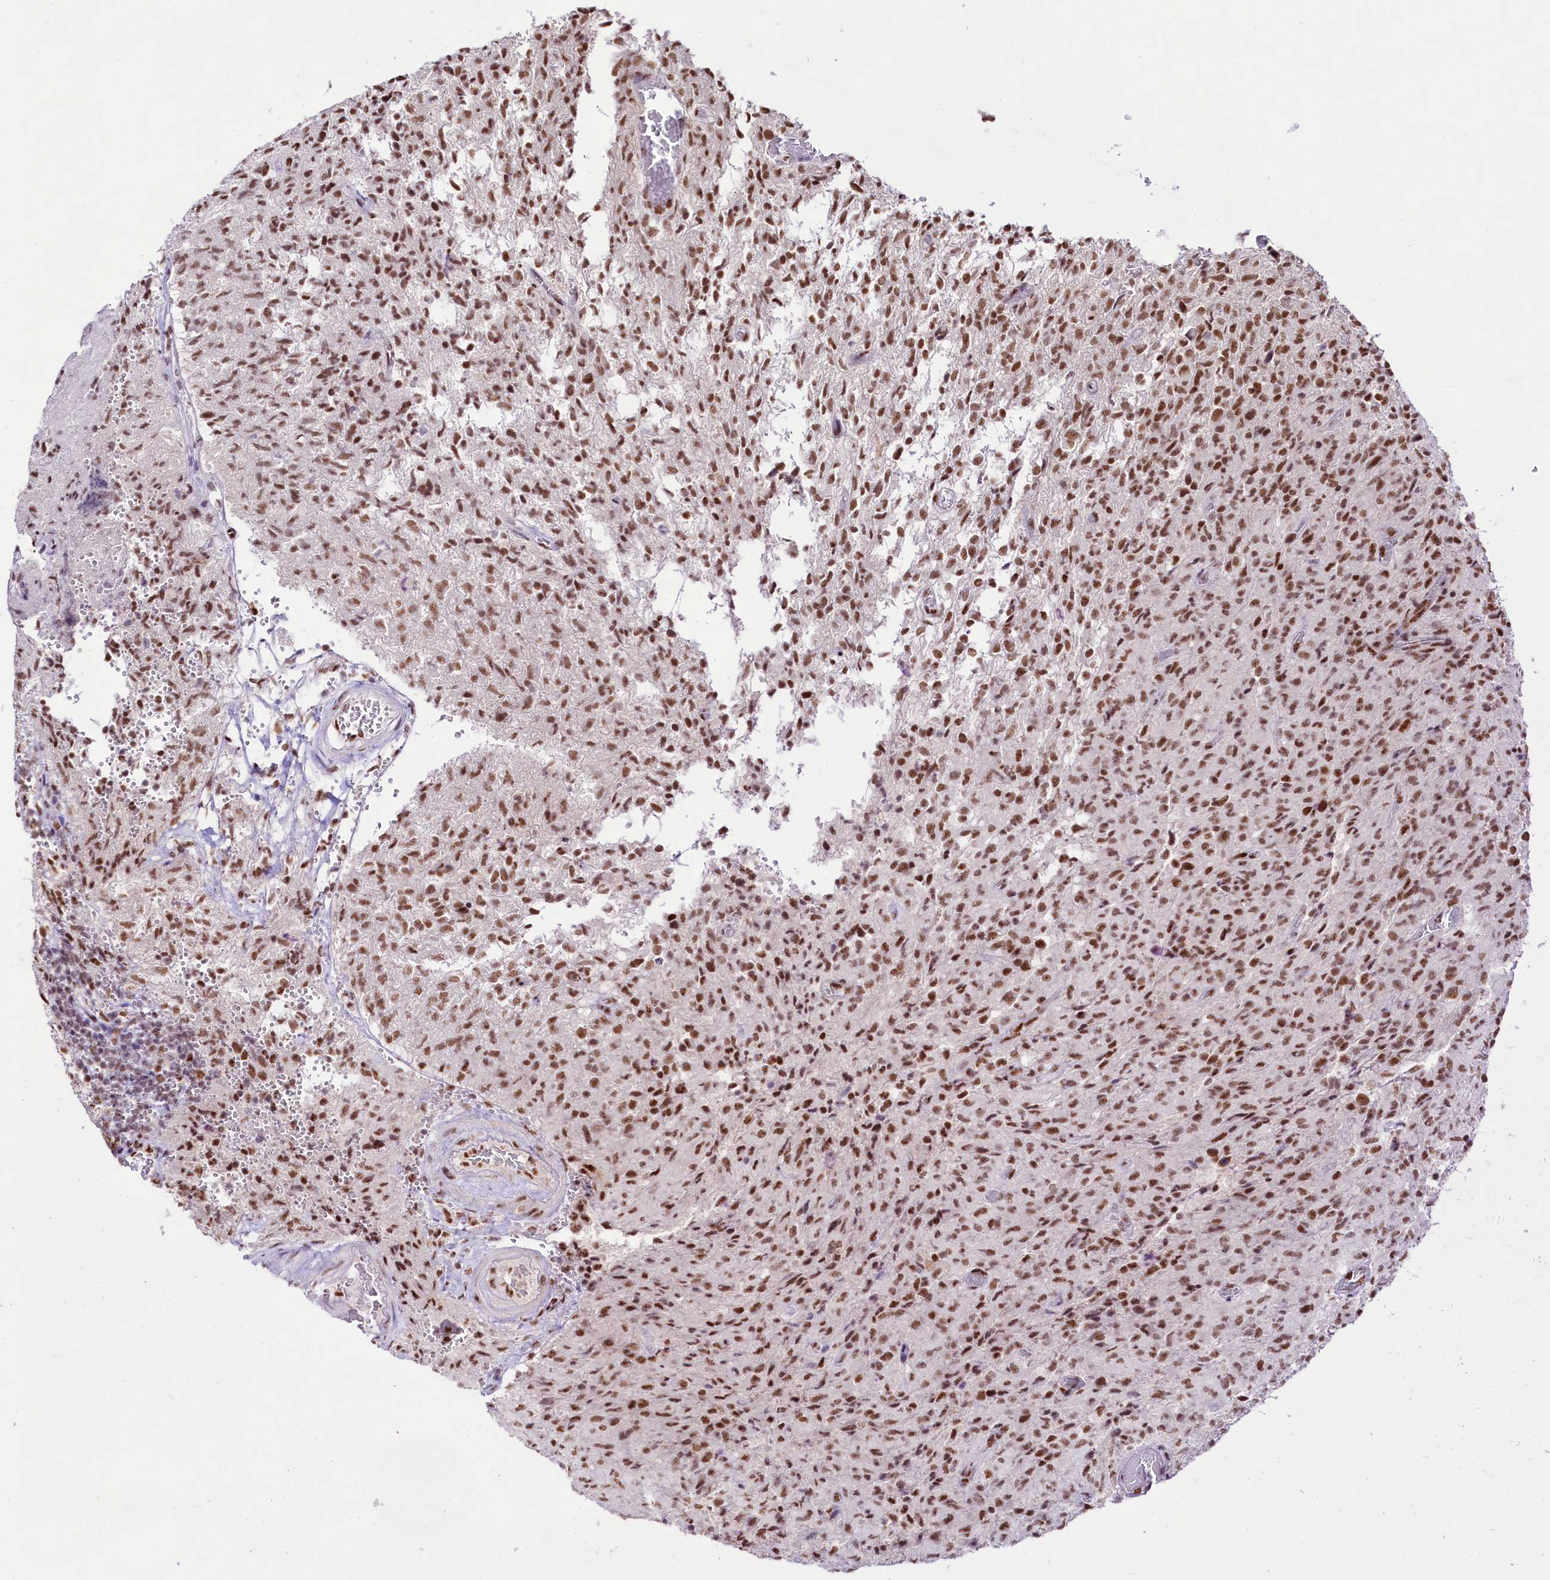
{"staining": {"intensity": "moderate", "quantity": ">75%", "location": "nuclear"}, "tissue": "glioma", "cell_type": "Tumor cells", "image_type": "cancer", "snomed": [{"axis": "morphology", "description": "Glioma, malignant, High grade"}, {"axis": "topography", "description": "Brain"}], "caption": "IHC of human glioma reveals medium levels of moderate nuclear positivity in about >75% of tumor cells.", "gene": "HIRA", "patient": {"sex": "female", "age": 57}}